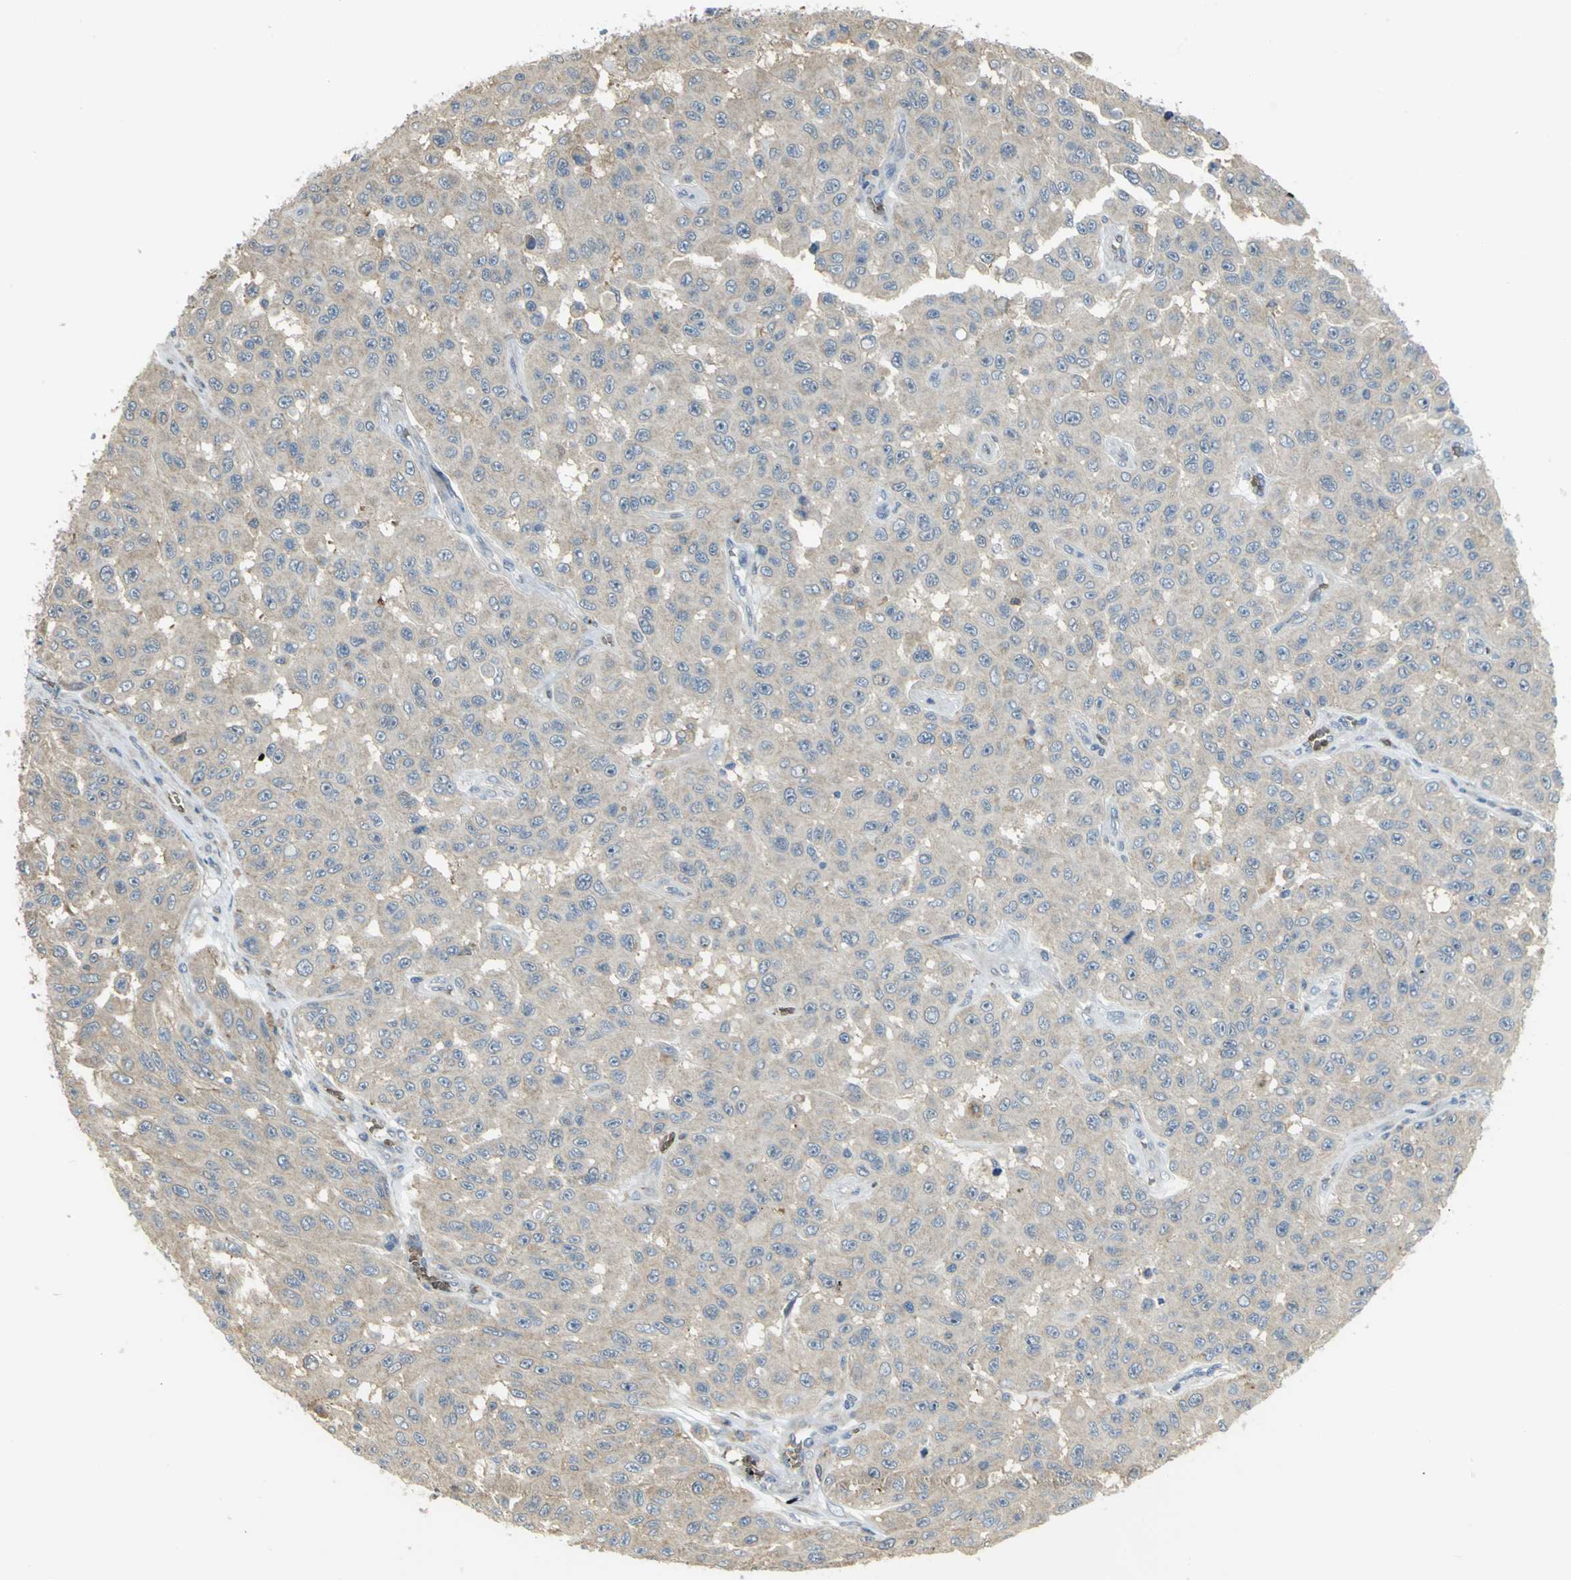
{"staining": {"intensity": "negative", "quantity": "none", "location": "none"}, "tissue": "melanoma", "cell_type": "Tumor cells", "image_type": "cancer", "snomed": [{"axis": "morphology", "description": "Malignant melanoma, NOS"}, {"axis": "topography", "description": "Skin"}], "caption": "Tumor cells show no significant expression in melanoma. The staining was performed using DAB to visualize the protein expression in brown, while the nuclei were stained in blue with hematoxylin (Magnification: 20x).", "gene": "ANK1", "patient": {"sex": "male", "age": 30}}